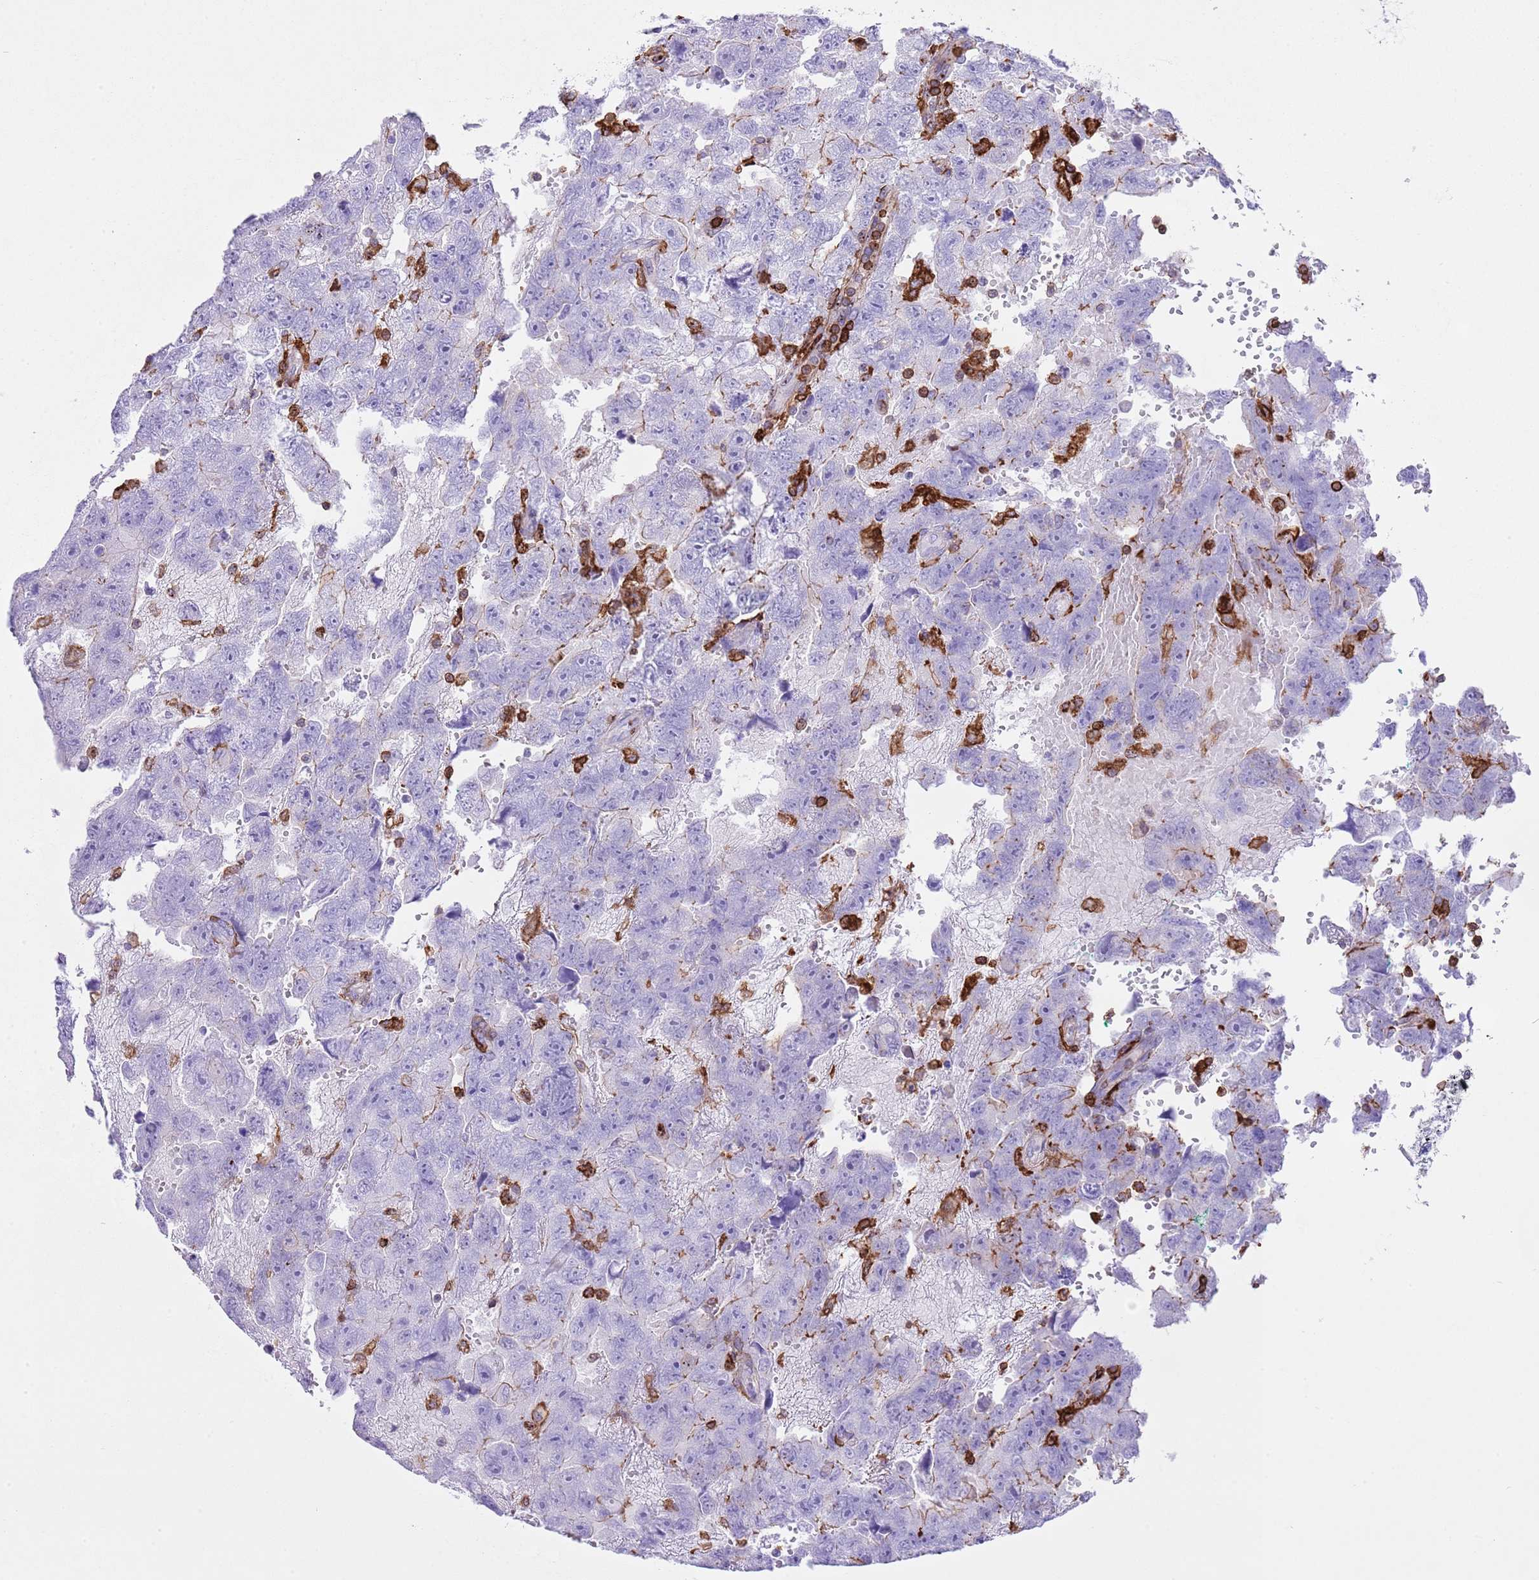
{"staining": {"intensity": "negative", "quantity": "none", "location": "none"}, "tissue": "testis cancer", "cell_type": "Tumor cells", "image_type": "cancer", "snomed": [{"axis": "morphology", "description": "Carcinoma, Embryonal, NOS"}, {"axis": "topography", "description": "Testis"}], "caption": "The immunohistochemistry (IHC) image has no significant staining in tumor cells of testis cancer tissue.", "gene": "EFHD2", "patient": {"sex": "male", "age": 45}}